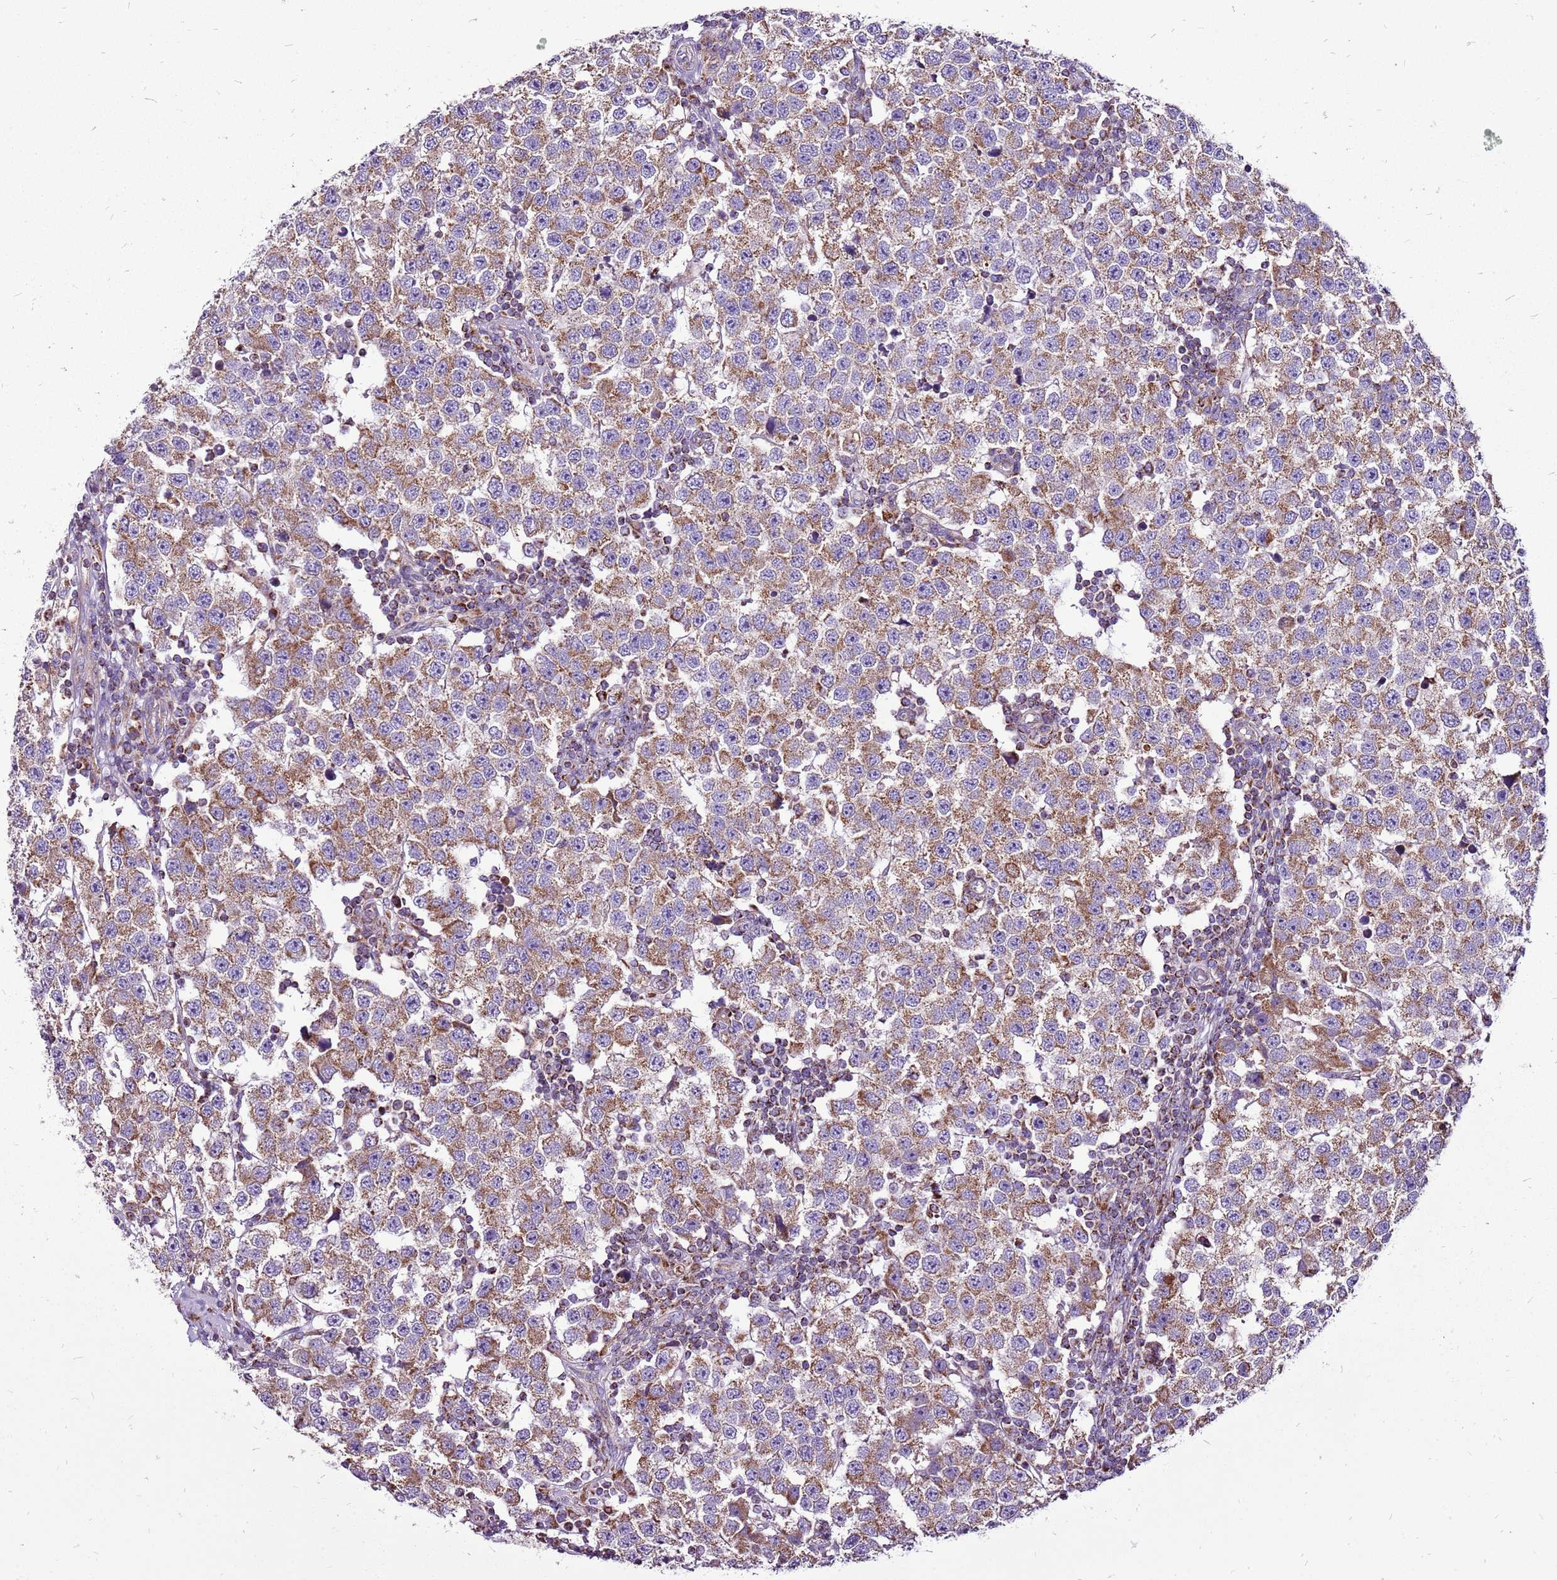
{"staining": {"intensity": "moderate", "quantity": ">75%", "location": "cytoplasmic/membranous"}, "tissue": "testis cancer", "cell_type": "Tumor cells", "image_type": "cancer", "snomed": [{"axis": "morphology", "description": "Seminoma, NOS"}, {"axis": "topography", "description": "Testis"}], "caption": "A brown stain labels moderate cytoplasmic/membranous expression of a protein in human testis cancer tumor cells.", "gene": "GCDH", "patient": {"sex": "male", "age": 34}}